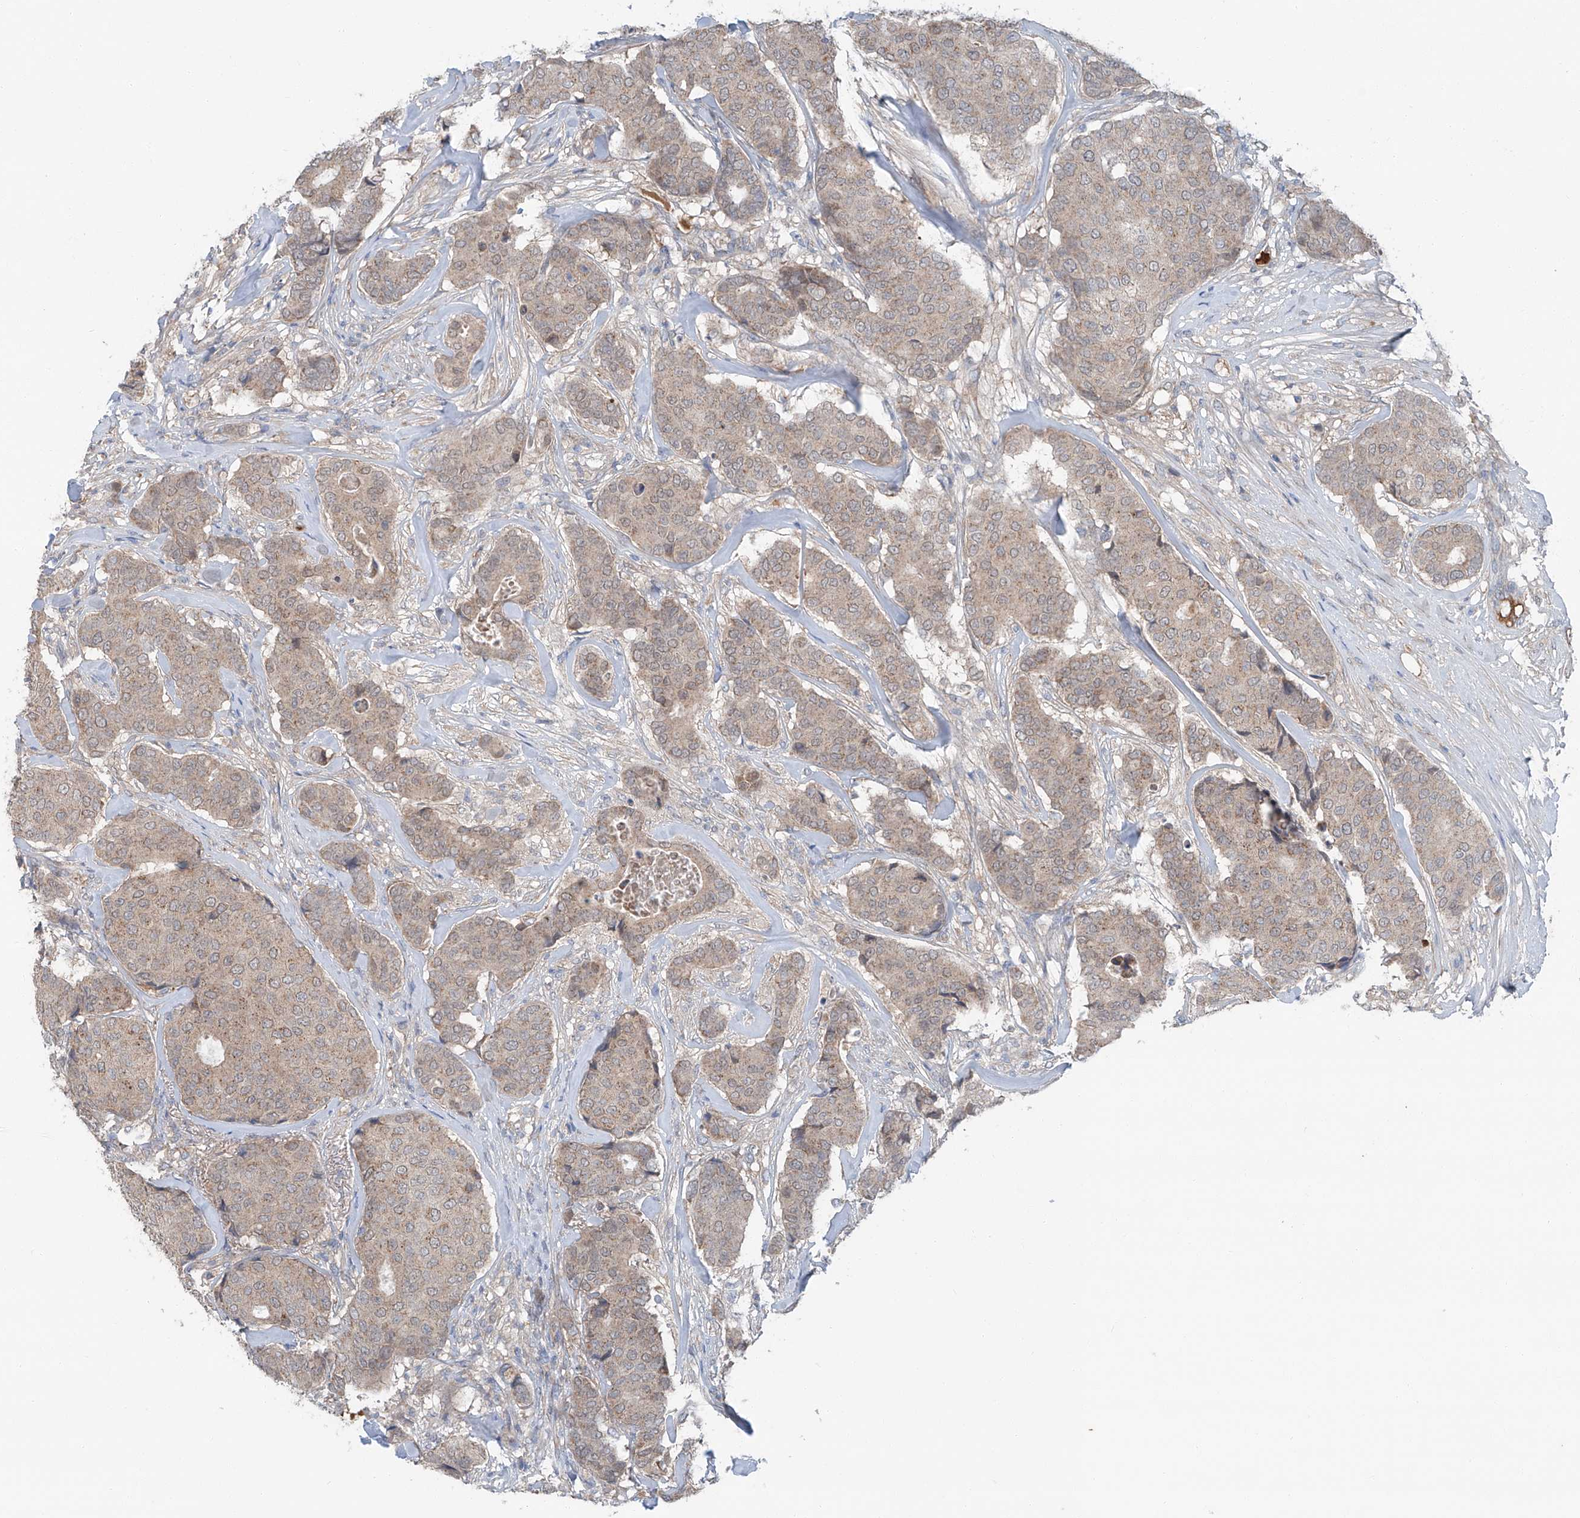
{"staining": {"intensity": "weak", "quantity": ">75%", "location": "cytoplasmic/membranous"}, "tissue": "breast cancer", "cell_type": "Tumor cells", "image_type": "cancer", "snomed": [{"axis": "morphology", "description": "Duct carcinoma"}, {"axis": "topography", "description": "Breast"}], "caption": "There is low levels of weak cytoplasmic/membranous staining in tumor cells of breast cancer, as demonstrated by immunohistochemical staining (brown color).", "gene": "SIX4", "patient": {"sex": "female", "age": 75}}